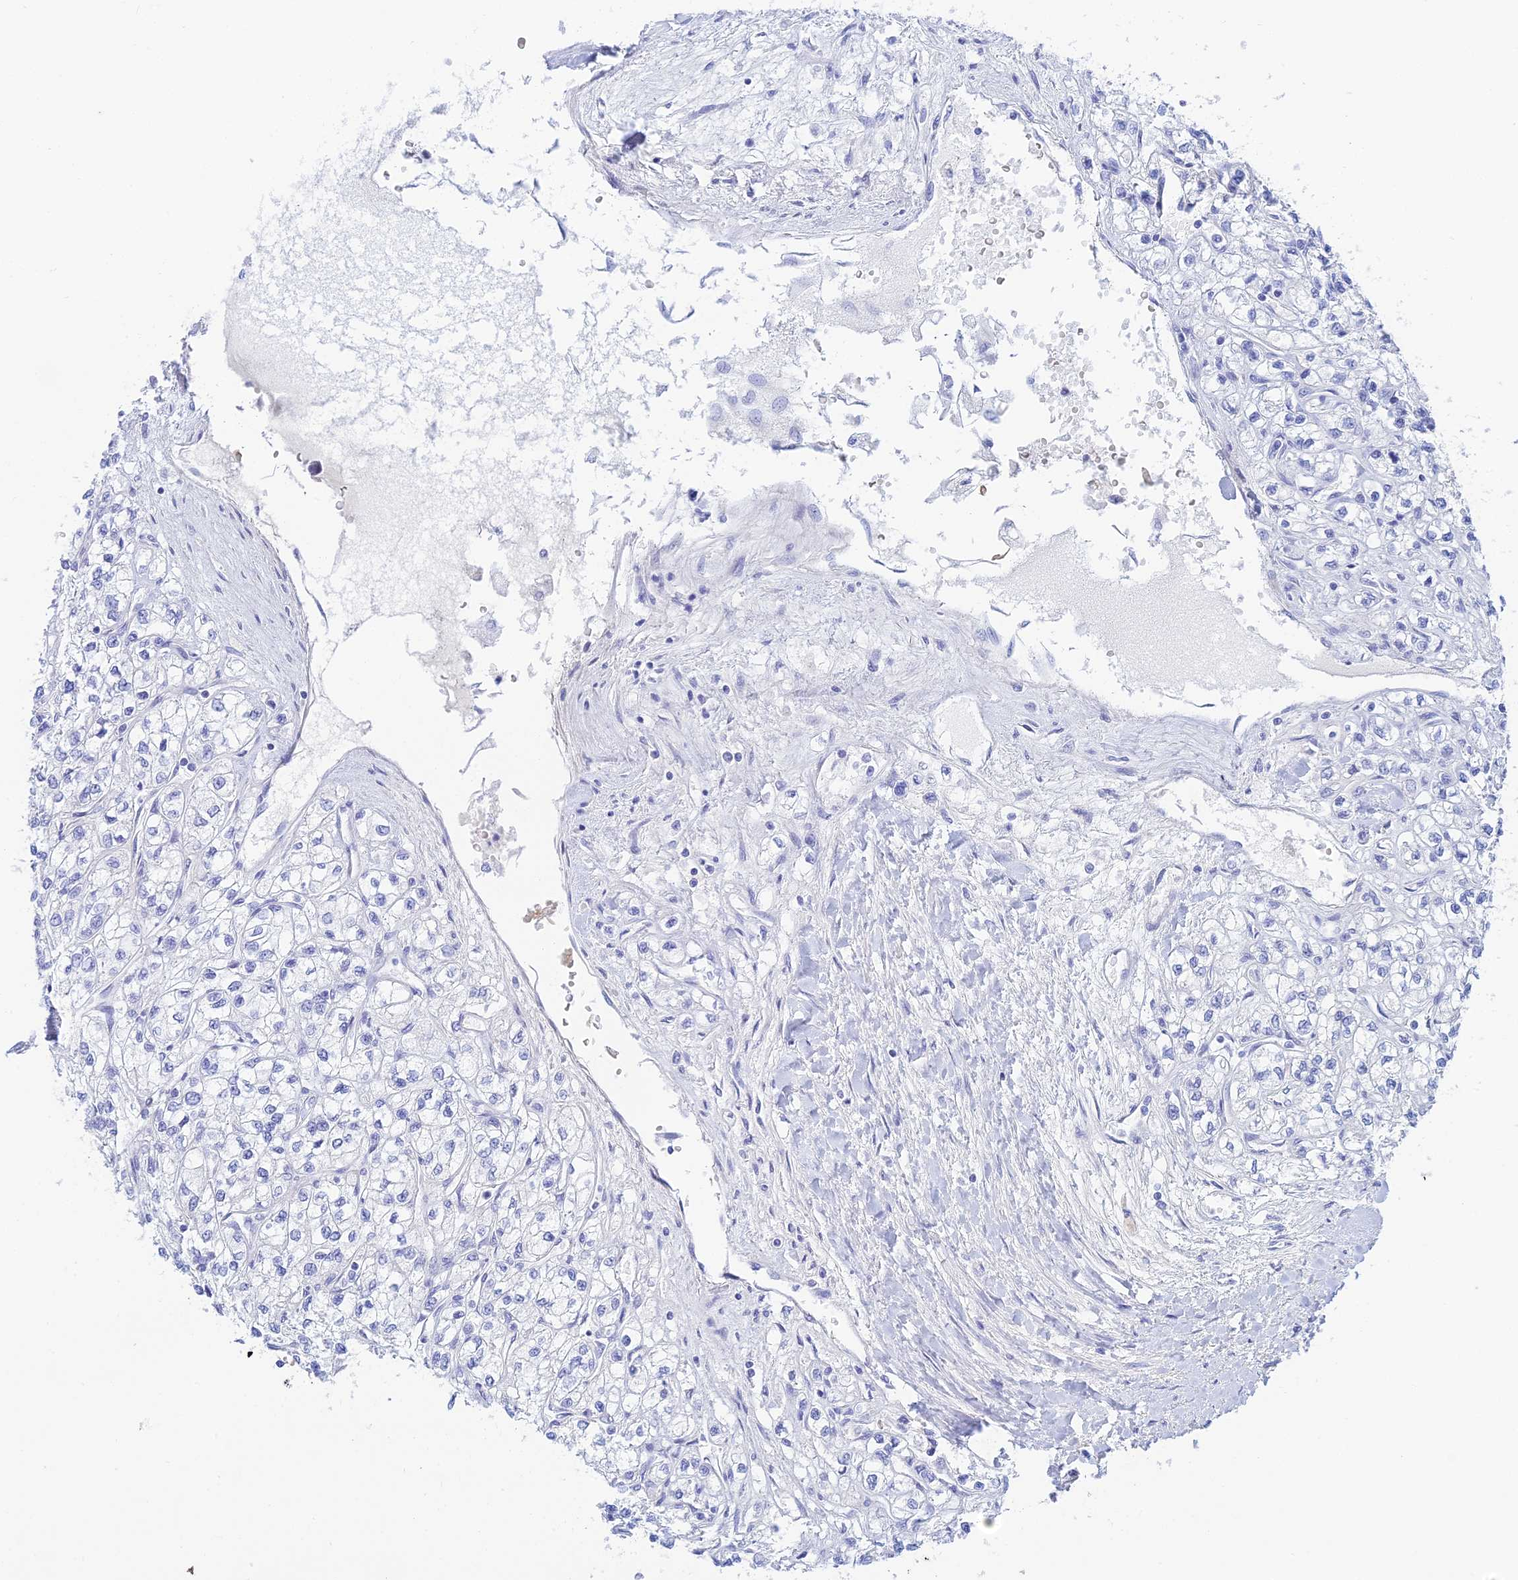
{"staining": {"intensity": "negative", "quantity": "none", "location": "none"}, "tissue": "renal cancer", "cell_type": "Tumor cells", "image_type": "cancer", "snomed": [{"axis": "morphology", "description": "Adenocarcinoma, NOS"}, {"axis": "topography", "description": "Kidney"}], "caption": "IHC of human renal cancer (adenocarcinoma) displays no positivity in tumor cells.", "gene": "CEP152", "patient": {"sex": "male", "age": 80}}